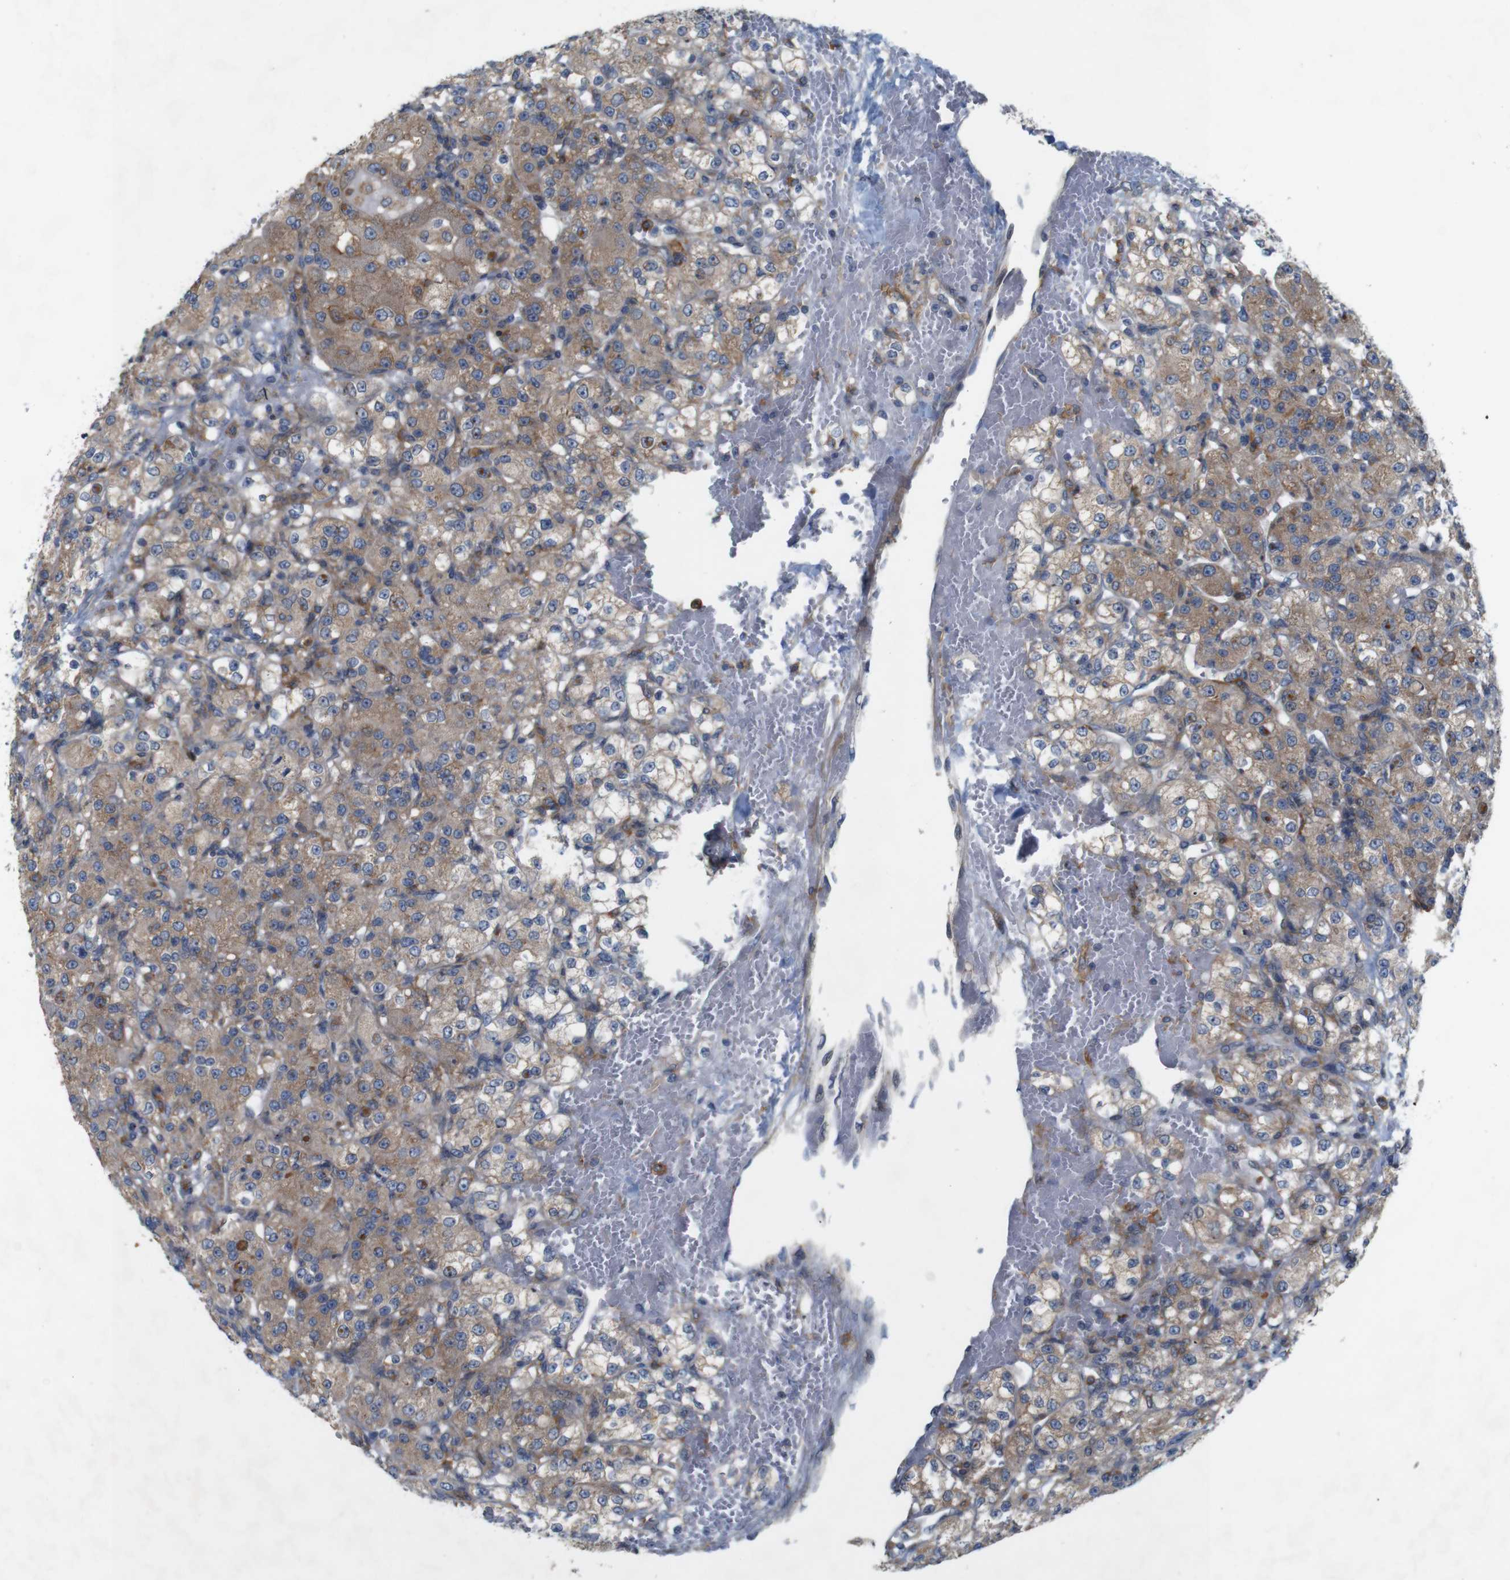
{"staining": {"intensity": "moderate", "quantity": ">75%", "location": "cytoplasmic/membranous"}, "tissue": "renal cancer", "cell_type": "Tumor cells", "image_type": "cancer", "snomed": [{"axis": "morphology", "description": "Normal tissue, NOS"}, {"axis": "morphology", "description": "Adenocarcinoma, NOS"}, {"axis": "topography", "description": "Kidney"}], "caption": "Renal adenocarcinoma tissue shows moderate cytoplasmic/membranous staining in approximately >75% of tumor cells, visualized by immunohistochemistry.", "gene": "SIGLEC8", "patient": {"sex": "male", "age": 61}}